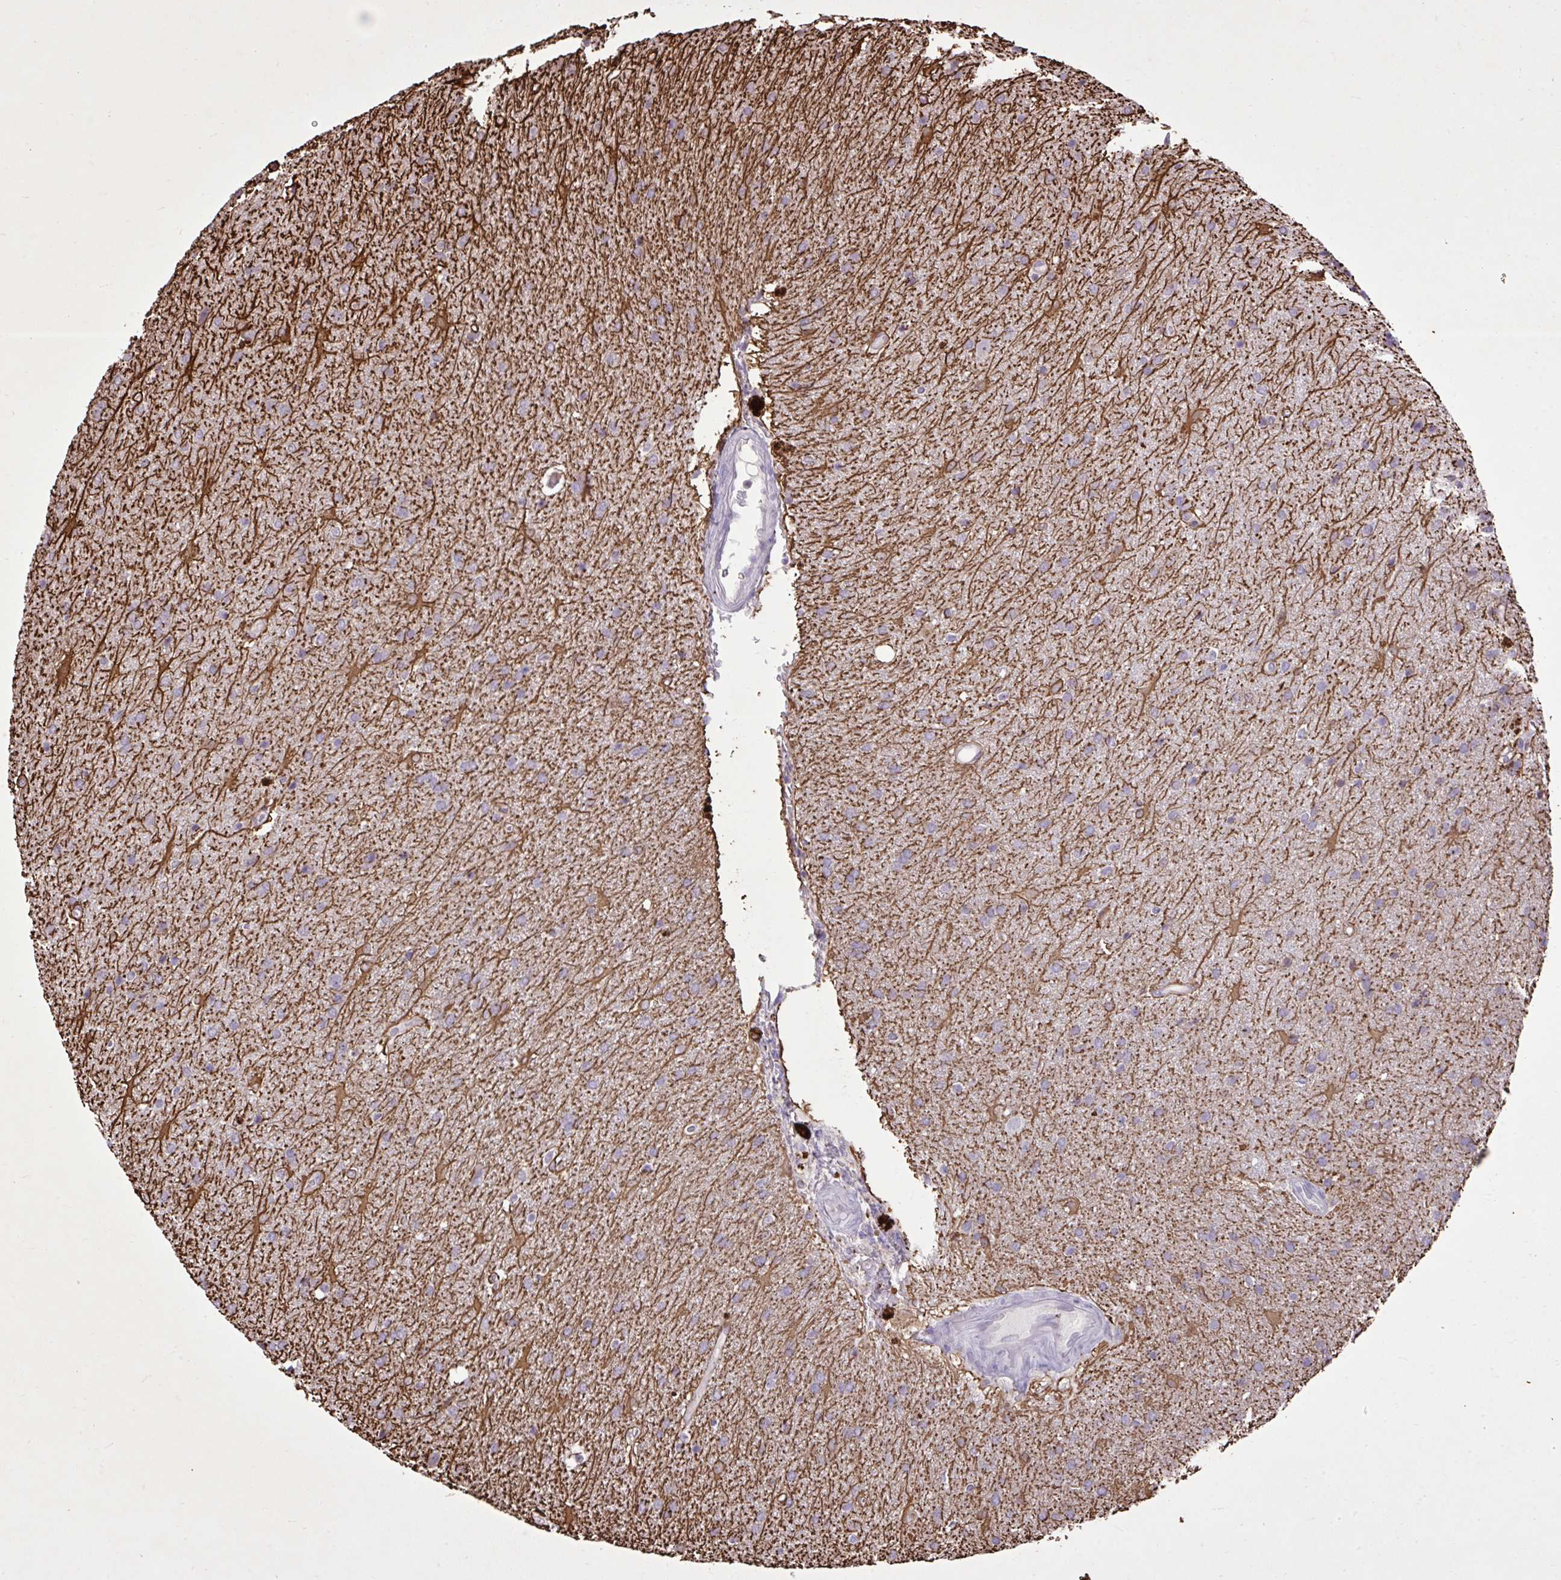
{"staining": {"intensity": "negative", "quantity": "none", "location": "none"}, "tissue": "glioma", "cell_type": "Tumor cells", "image_type": "cancer", "snomed": [{"axis": "morphology", "description": "Glioma, malignant, High grade"}, {"axis": "topography", "description": "Brain"}], "caption": "DAB immunohistochemical staining of malignant glioma (high-grade) demonstrates no significant expression in tumor cells.", "gene": "CYP20A1", "patient": {"sex": "male", "age": 56}}